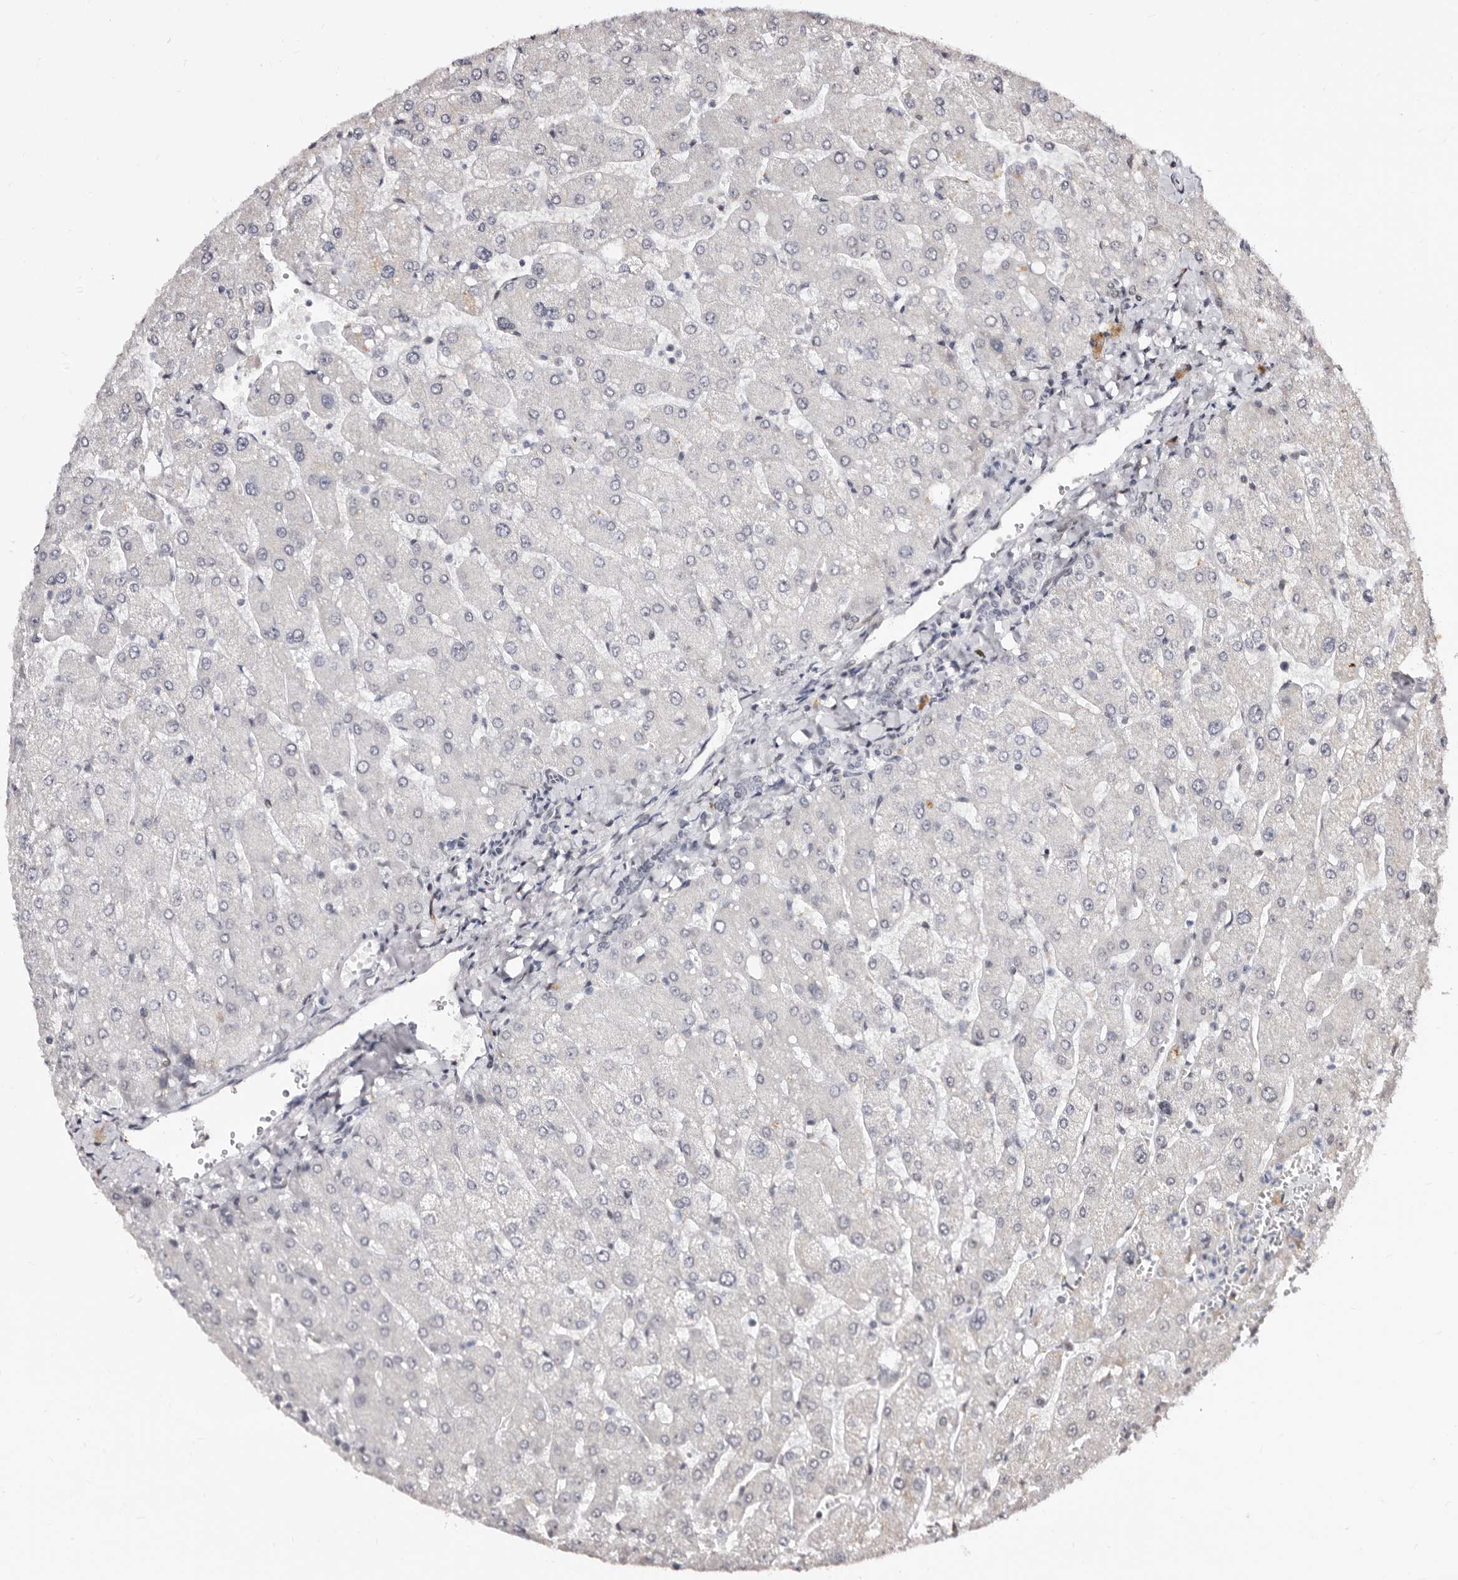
{"staining": {"intensity": "negative", "quantity": "none", "location": "none"}, "tissue": "liver", "cell_type": "Cholangiocytes", "image_type": "normal", "snomed": [{"axis": "morphology", "description": "Normal tissue, NOS"}, {"axis": "topography", "description": "Liver"}], "caption": "DAB immunohistochemical staining of benign human liver shows no significant positivity in cholangiocytes. Nuclei are stained in blue.", "gene": "ANAPC11", "patient": {"sex": "male", "age": 55}}